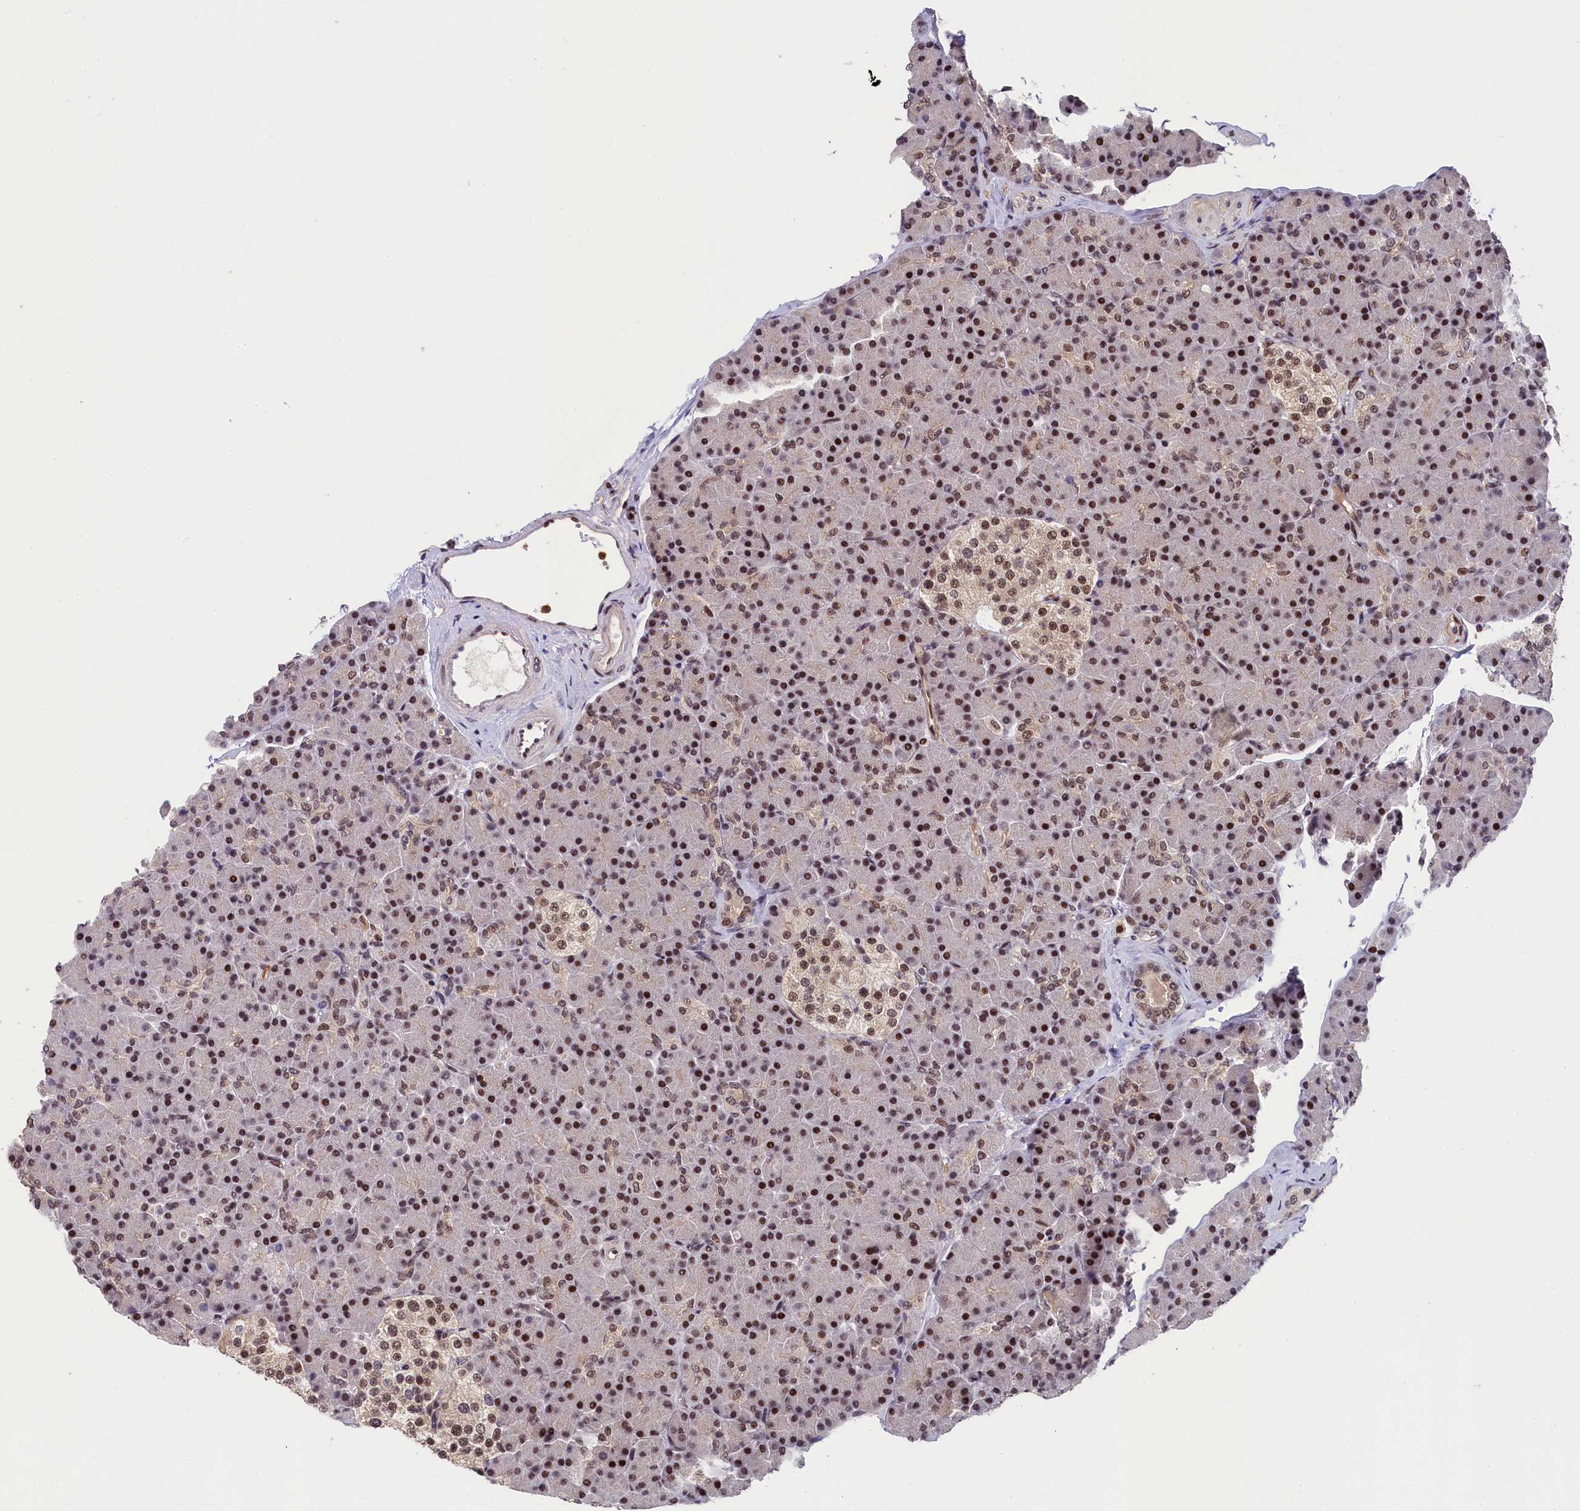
{"staining": {"intensity": "strong", "quantity": ">75%", "location": "nuclear"}, "tissue": "pancreas", "cell_type": "Exocrine glandular cells", "image_type": "normal", "snomed": [{"axis": "morphology", "description": "Normal tissue, NOS"}, {"axis": "topography", "description": "Pancreas"}], "caption": "The micrograph shows a brown stain indicating the presence of a protein in the nuclear of exocrine glandular cells in pancreas.", "gene": "ADIG", "patient": {"sex": "female", "age": 43}}